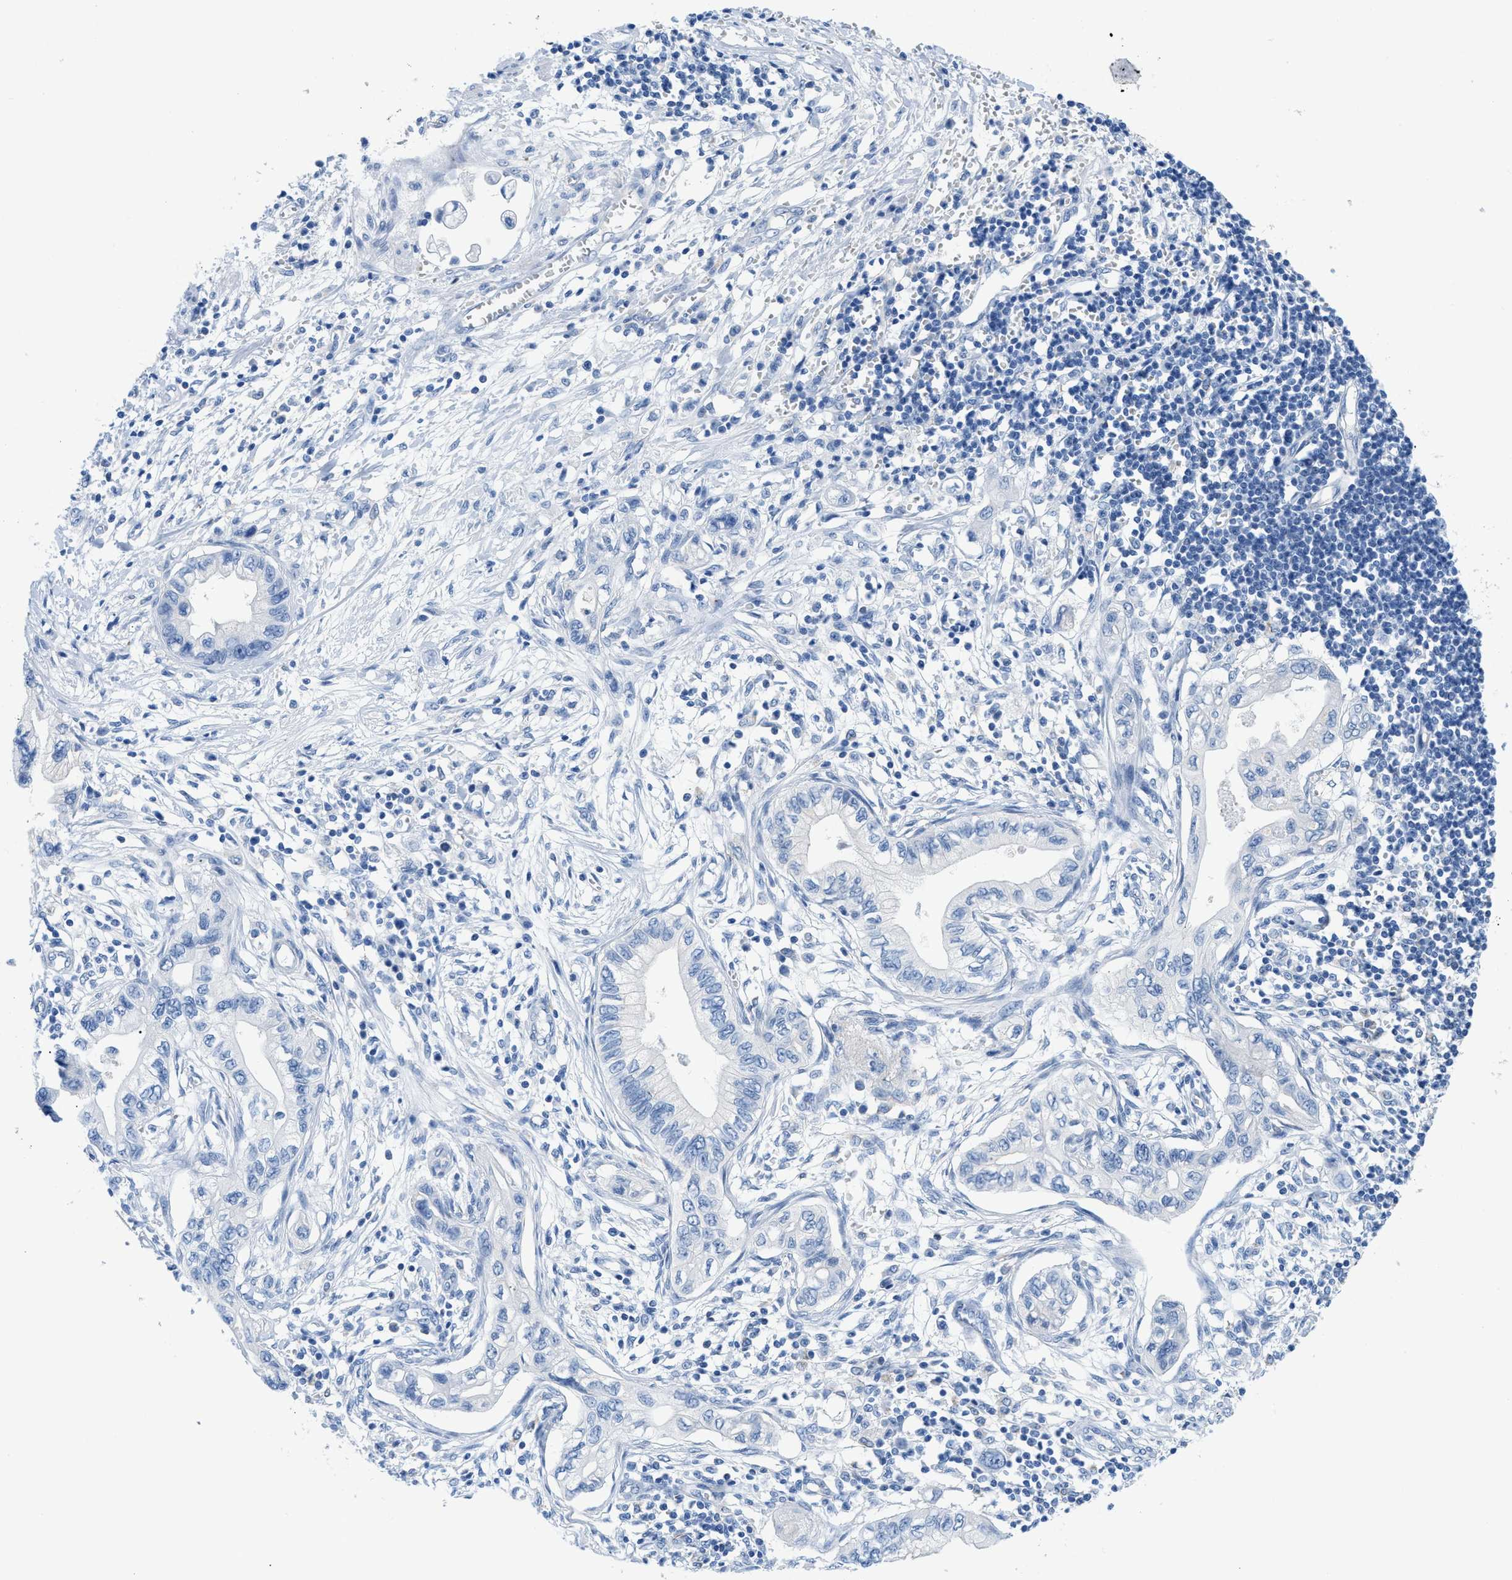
{"staining": {"intensity": "negative", "quantity": "none", "location": "none"}, "tissue": "pancreatic cancer", "cell_type": "Tumor cells", "image_type": "cancer", "snomed": [{"axis": "morphology", "description": "Adenocarcinoma, NOS"}, {"axis": "topography", "description": "Pancreas"}], "caption": "Adenocarcinoma (pancreatic) stained for a protein using immunohistochemistry (IHC) displays no positivity tumor cells.", "gene": "FDCSP", "patient": {"sex": "male", "age": 56}}